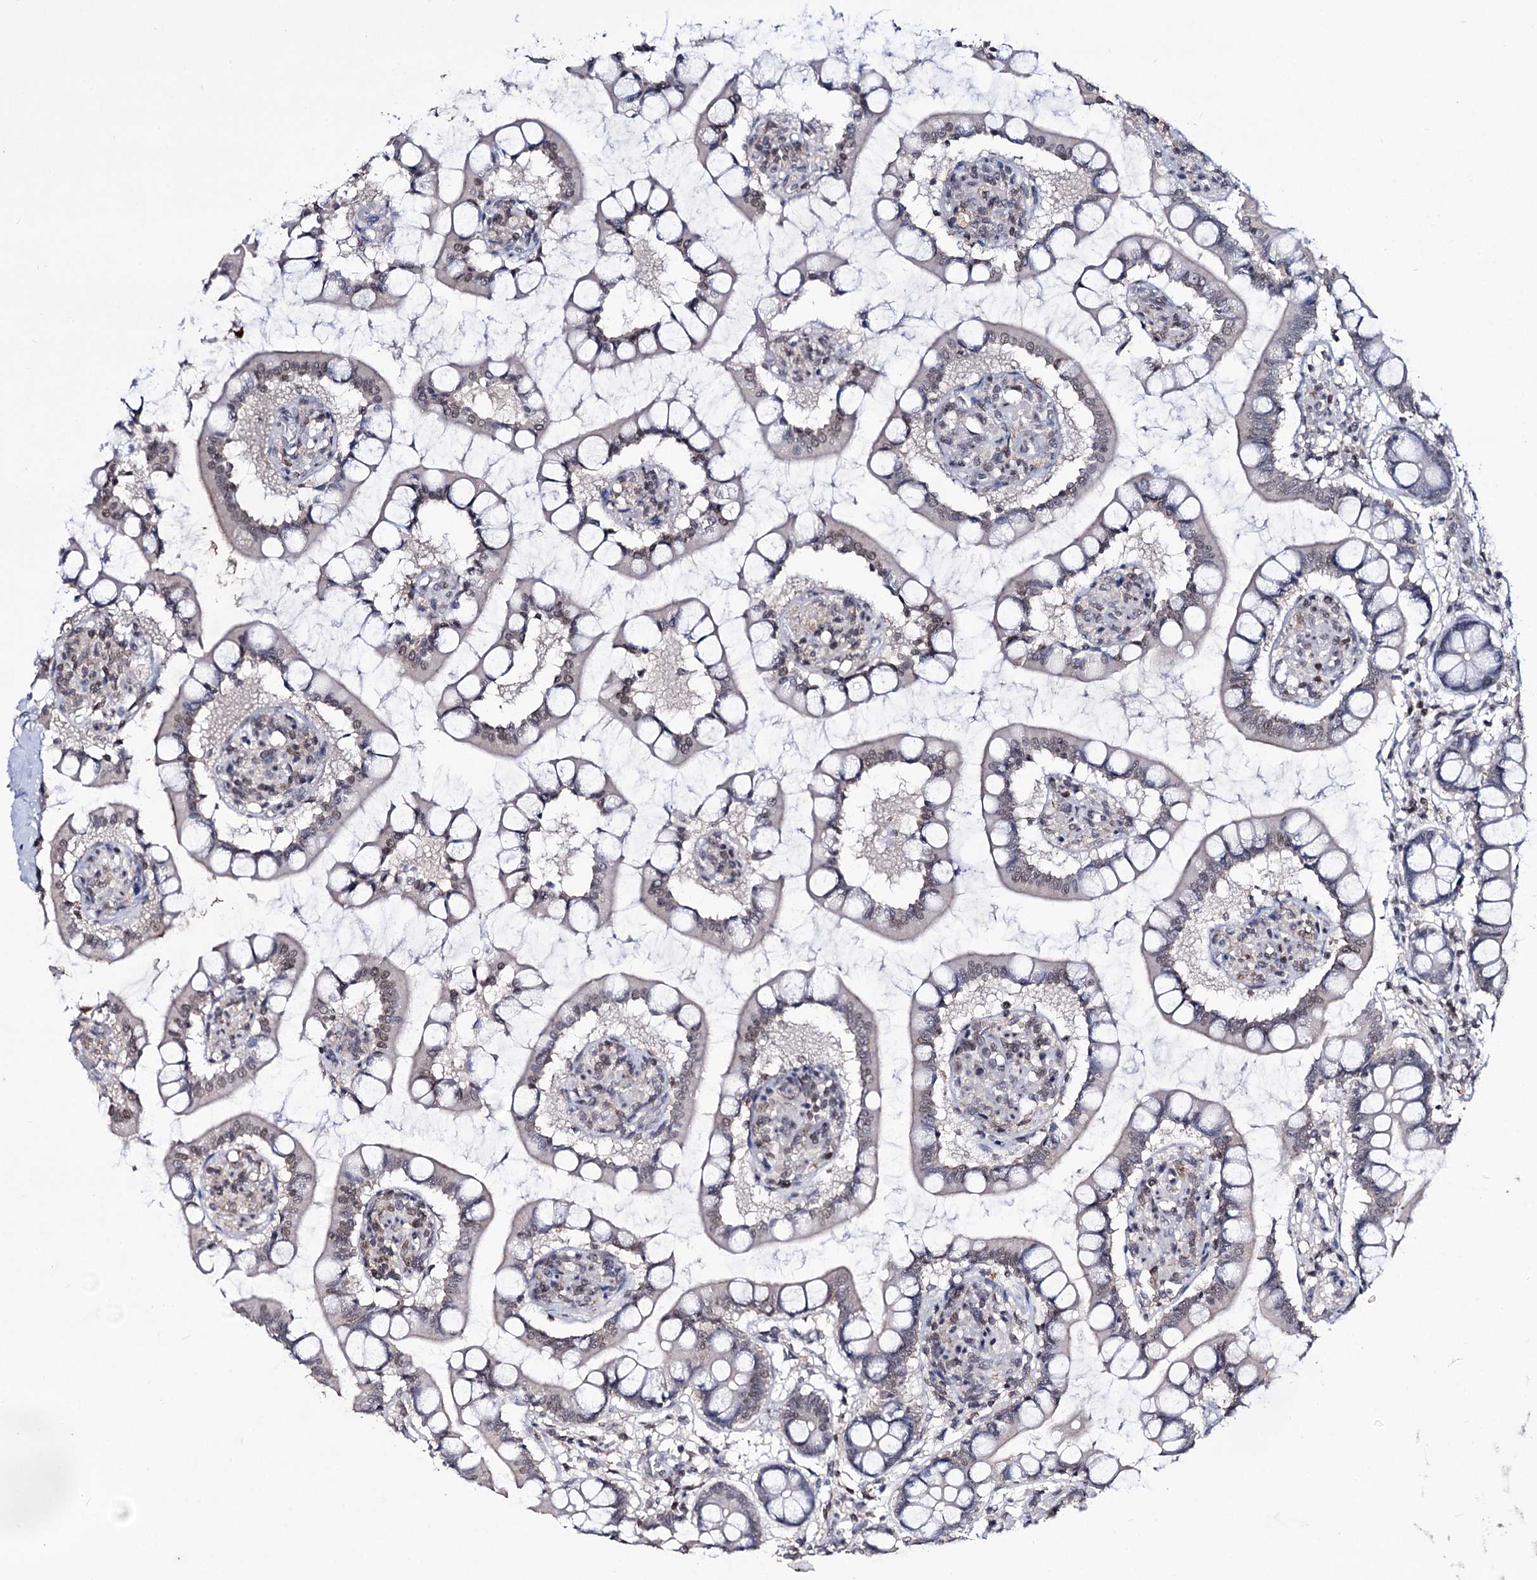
{"staining": {"intensity": "moderate", "quantity": "25%-75%", "location": "nuclear"}, "tissue": "small intestine", "cell_type": "Glandular cells", "image_type": "normal", "snomed": [{"axis": "morphology", "description": "Normal tissue, NOS"}, {"axis": "topography", "description": "Small intestine"}], "caption": "IHC of benign small intestine displays medium levels of moderate nuclear positivity in approximately 25%-75% of glandular cells. Immunohistochemistry stains the protein of interest in brown and the nuclei are stained blue.", "gene": "SMCHD1", "patient": {"sex": "male", "age": 52}}